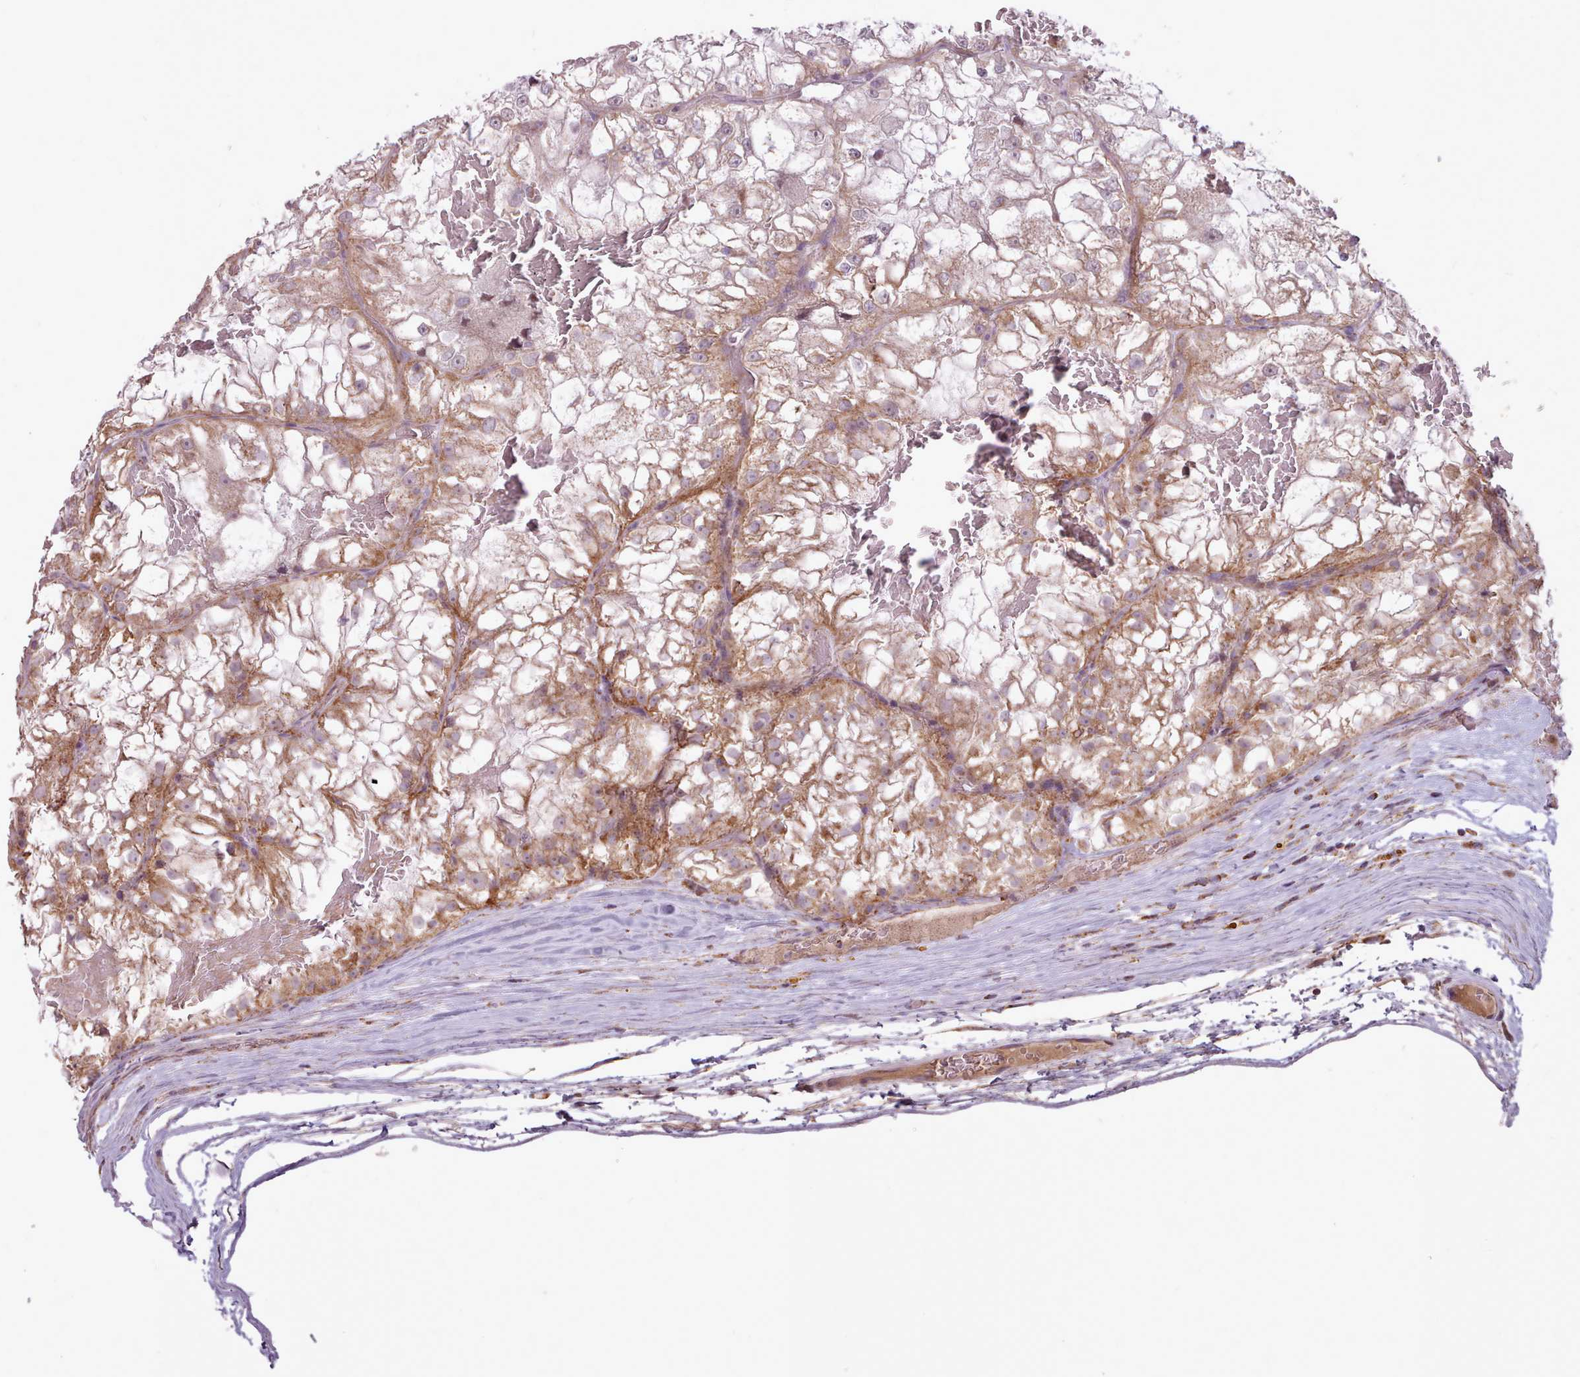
{"staining": {"intensity": "moderate", "quantity": "<25%", "location": "cytoplasmic/membranous"}, "tissue": "renal cancer", "cell_type": "Tumor cells", "image_type": "cancer", "snomed": [{"axis": "morphology", "description": "Adenocarcinoma, NOS"}, {"axis": "topography", "description": "Kidney"}], "caption": "Immunohistochemical staining of adenocarcinoma (renal) shows moderate cytoplasmic/membranous protein expression in about <25% of tumor cells. (brown staining indicates protein expression, while blue staining denotes nuclei).", "gene": "LIN7C", "patient": {"sex": "female", "age": 72}}